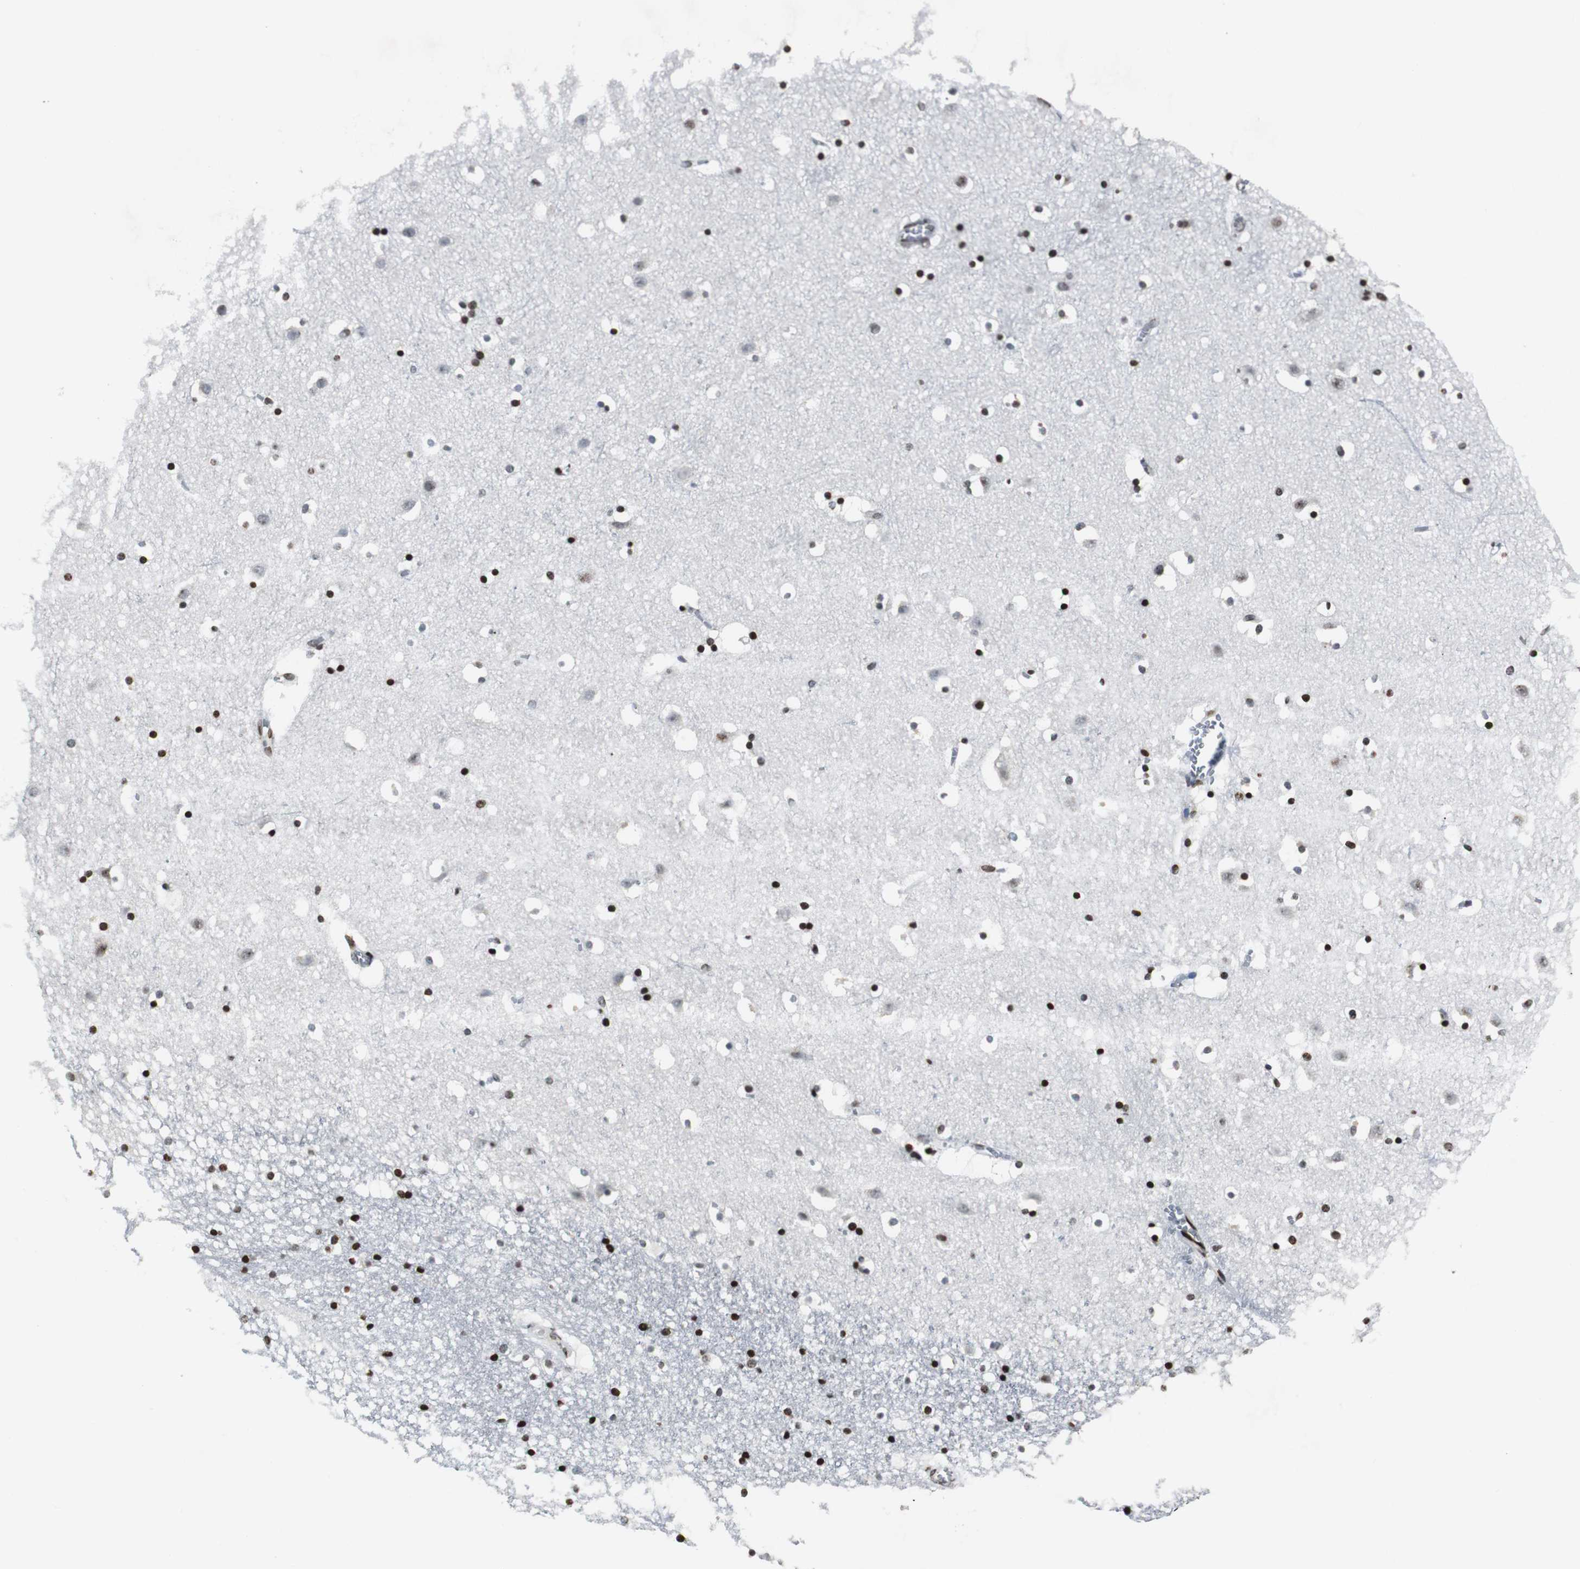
{"staining": {"intensity": "strong", "quantity": "25%-75%", "location": "nuclear"}, "tissue": "caudate", "cell_type": "Glial cells", "image_type": "normal", "snomed": [{"axis": "morphology", "description": "Normal tissue, NOS"}, {"axis": "topography", "description": "Lateral ventricle wall"}], "caption": "Brown immunohistochemical staining in benign caudate reveals strong nuclear staining in approximately 25%-75% of glial cells.", "gene": "PAXIP1", "patient": {"sex": "male", "age": 45}}